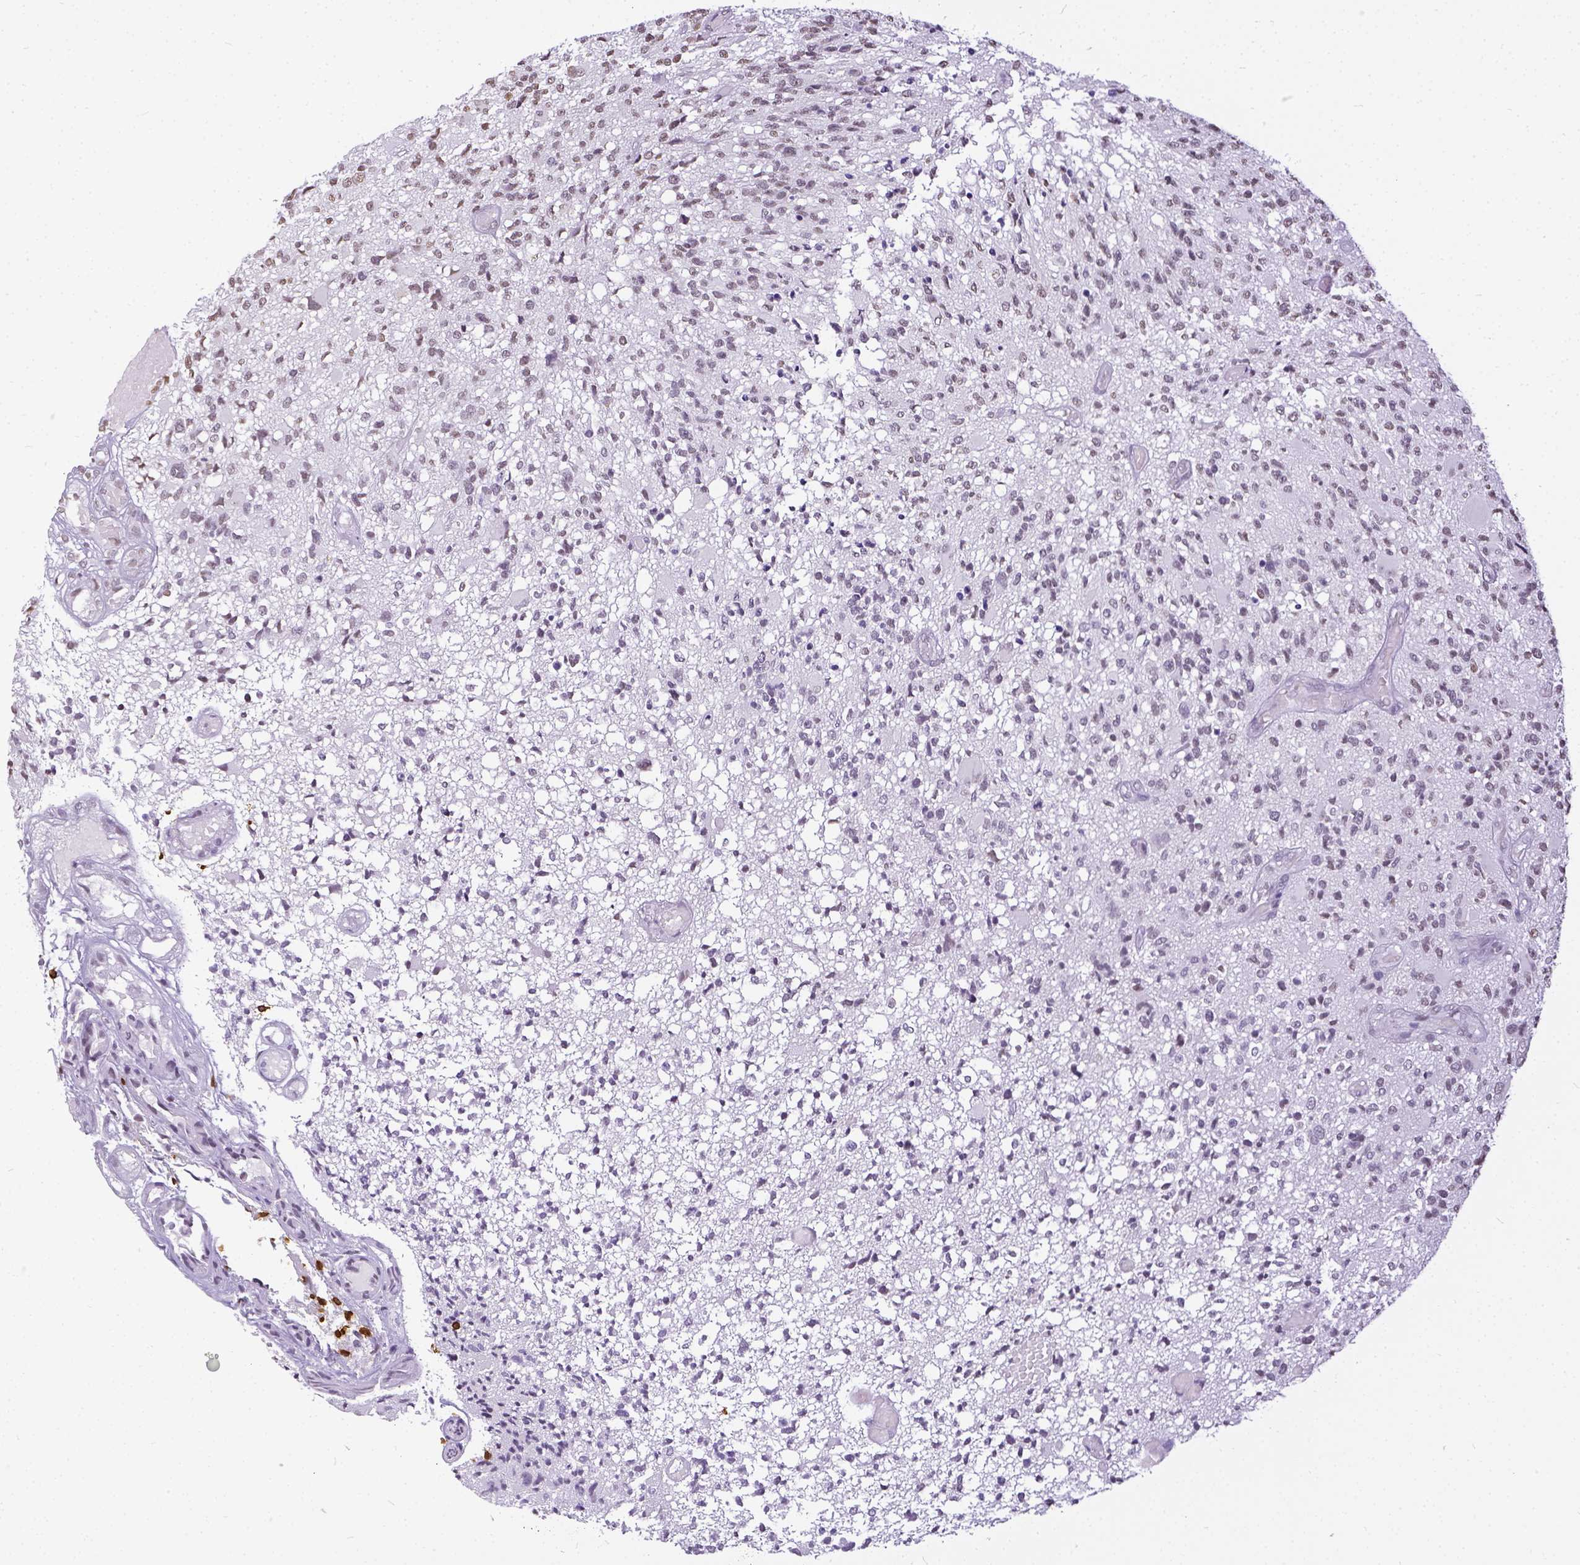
{"staining": {"intensity": "weak", "quantity": "<25%", "location": "nuclear"}, "tissue": "glioma", "cell_type": "Tumor cells", "image_type": "cancer", "snomed": [{"axis": "morphology", "description": "Glioma, malignant, High grade"}, {"axis": "topography", "description": "Brain"}], "caption": "This photomicrograph is of glioma stained with immunohistochemistry to label a protein in brown with the nuclei are counter-stained blue. There is no positivity in tumor cells.", "gene": "CD3E", "patient": {"sex": "female", "age": 63}}